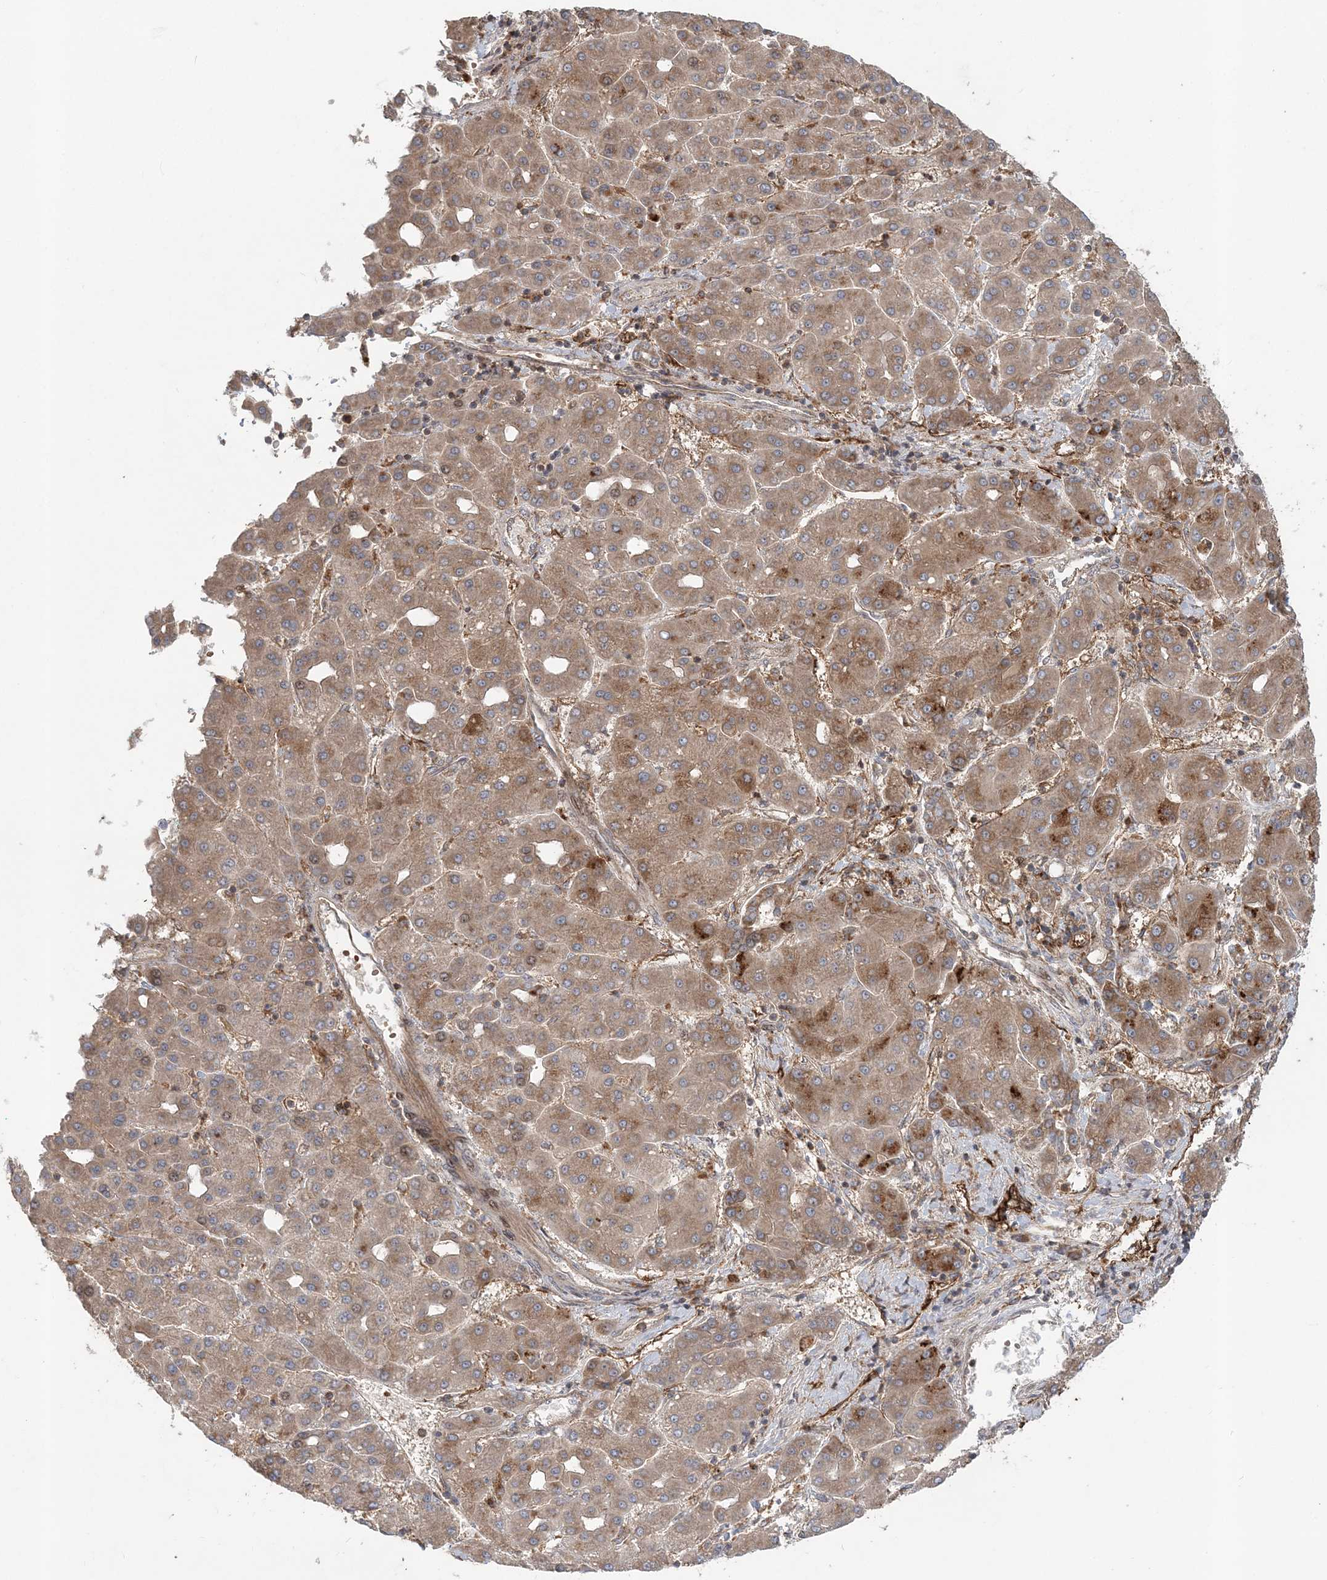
{"staining": {"intensity": "moderate", "quantity": ">75%", "location": "cytoplasmic/membranous"}, "tissue": "liver cancer", "cell_type": "Tumor cells", "image_type": "cancer", "snomed": [{"axis": "morphology", "description": "Carcinoma, Hepatocellular, NOS"}, {"axis": "topography", "description": "Liver"}], "caption": "This image shows IHC staining of human hepatocellular carcinoma (liver), with medium moderate cytoplasmic/membranous expression in approximately >75% of tumor cells.", "gene": "LRPPRC", "patient": {"sex": "male", "age": 65}}